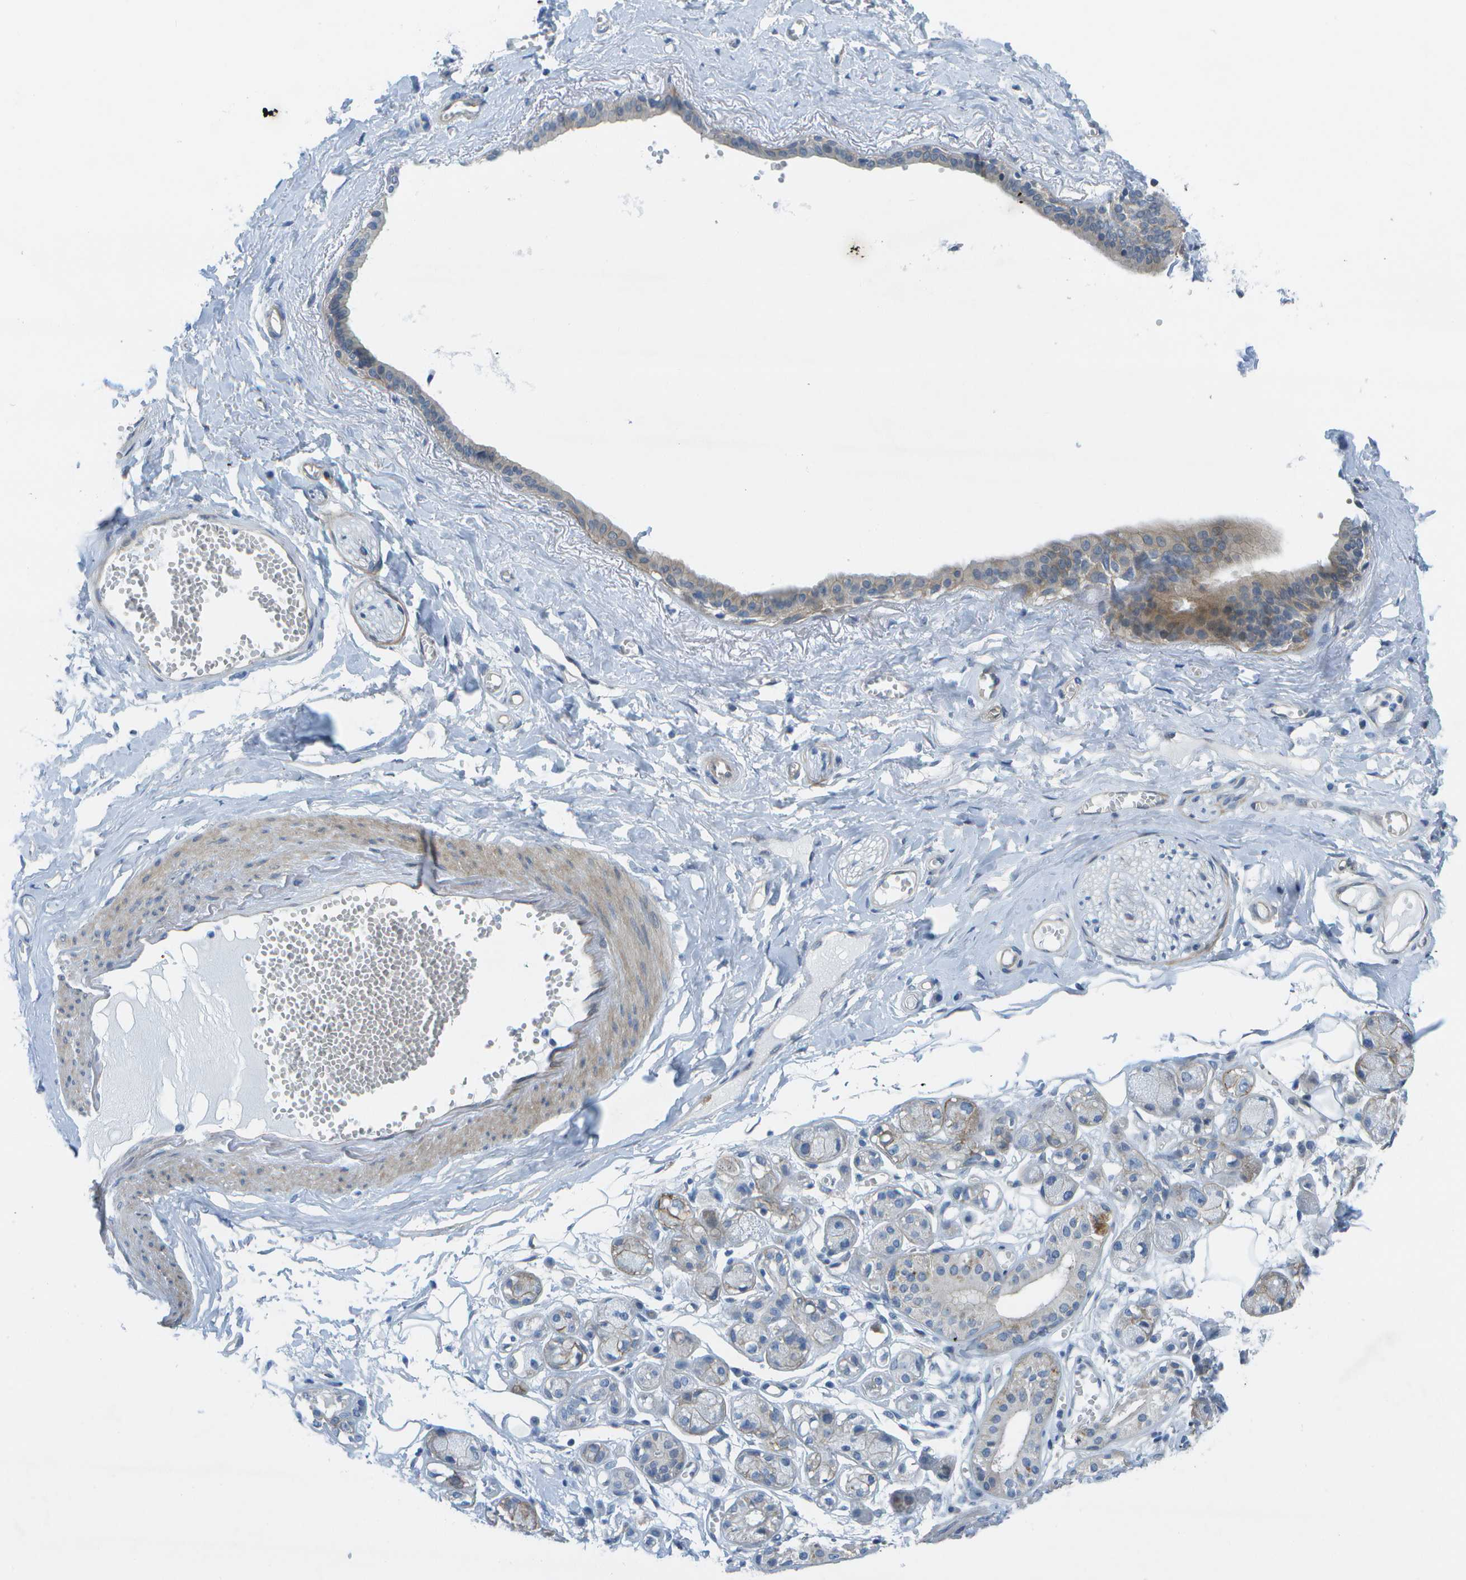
{"staining": {"intensity": "negative", "quantity": "none", "location": "none"}, "tissue": "adipose tissue", "cell_type": "Adipocytes", "image_type": "normal", "snomed": [{"axis": "morphology", "description": "Normal tissue, NOS"}, {"axis": "morphology", "description": "Inflammation, NOS"}, {"axis": "topography", "description": "Salivary gland"}, {"axis": "topography", "description": "Peripheral nerve tissue"}], "caption": "High power microscopy photomicrograph of an IHC histopathology image of unremarkable adipose tissue, revealing no significant positivity in adipocytes.", "gene": "SORBS3", "patient": {"sex": "female", "age": 75}}